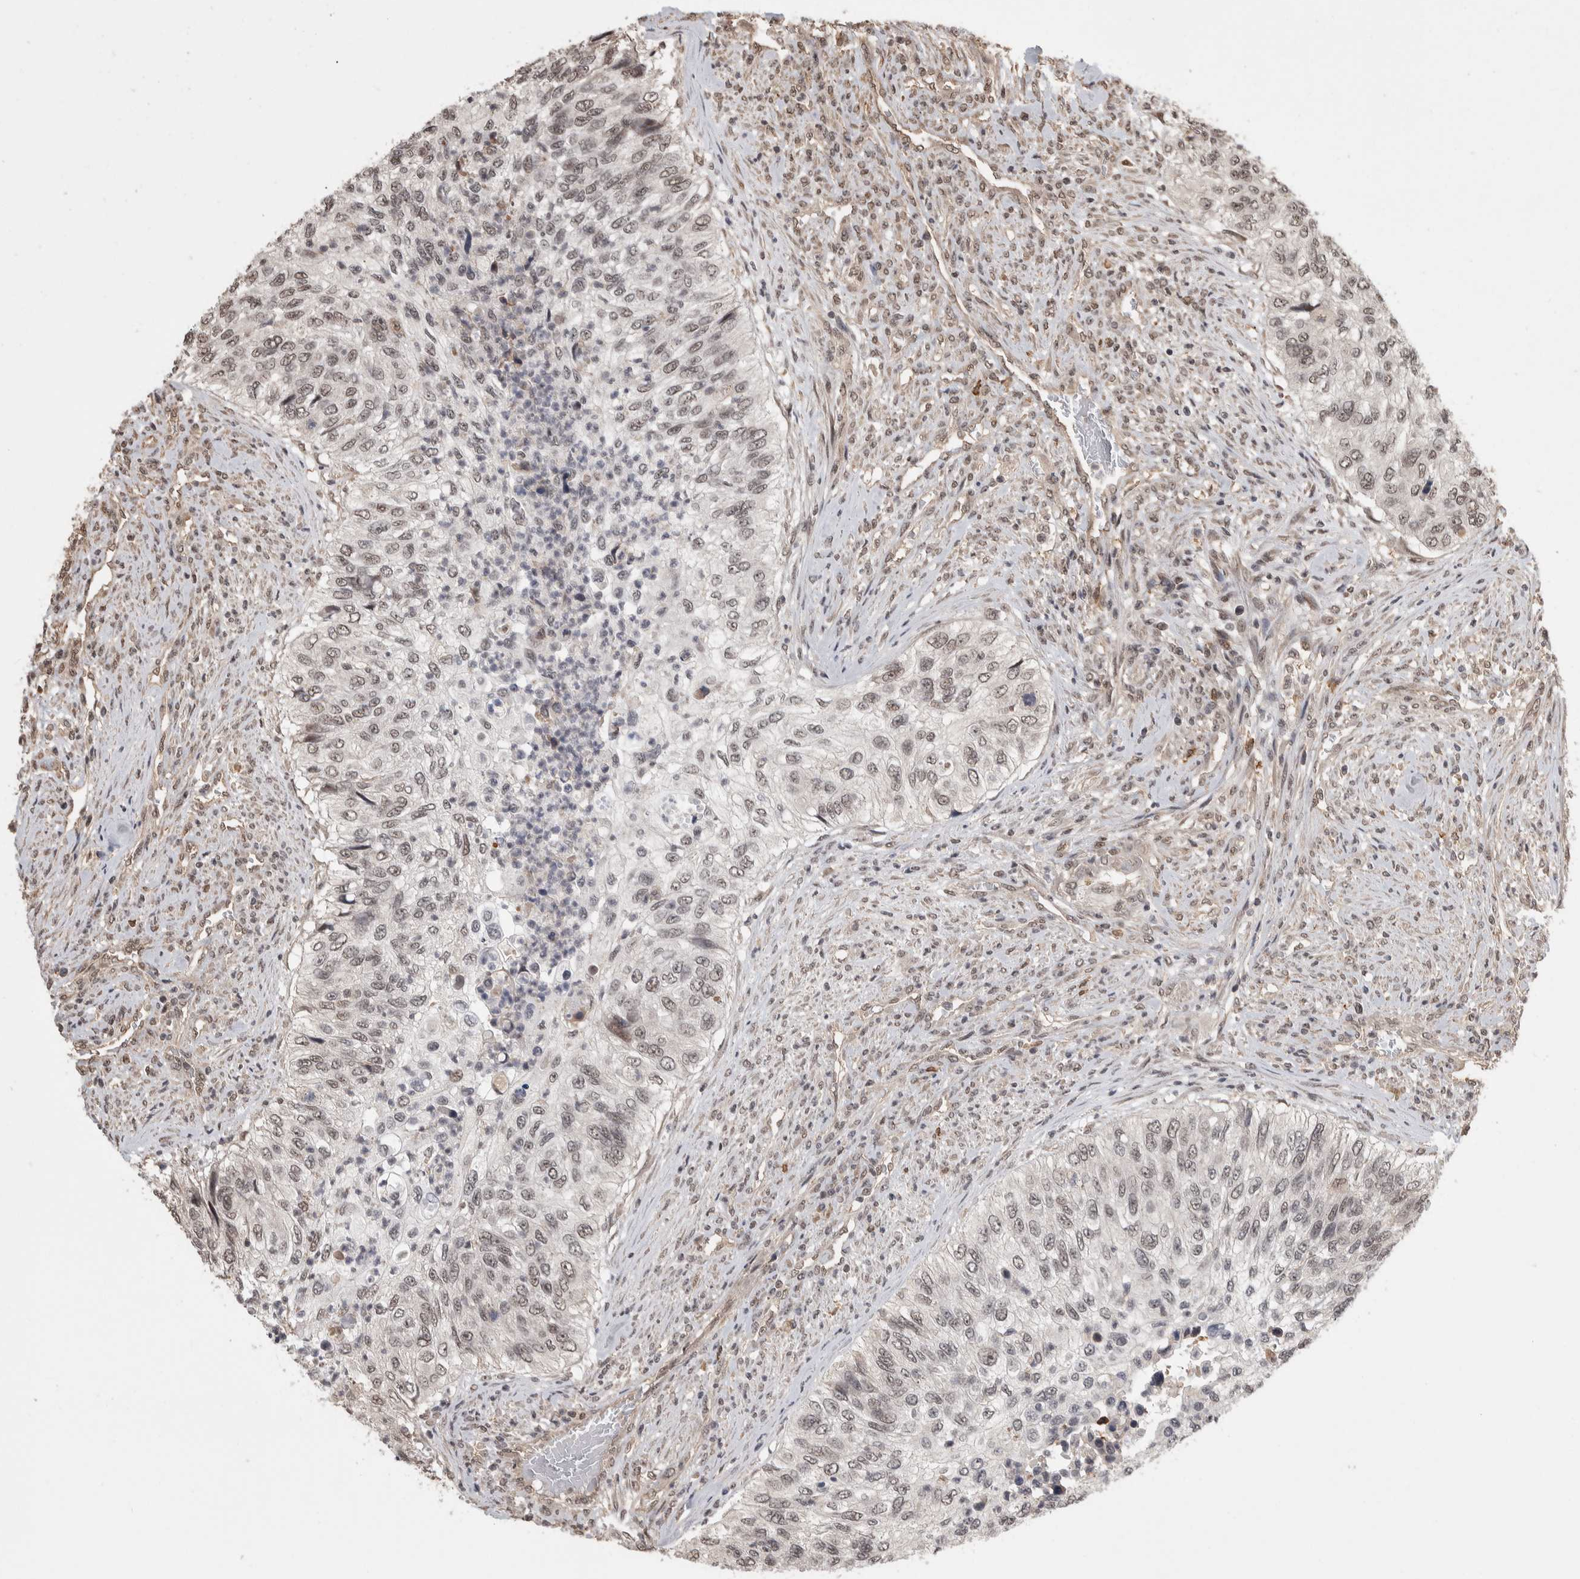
{"staining": {"intensity": "weak", "quantity": ">75%", "location": "nuclear"}, "tissue": "urothelial cancer", "cell_type": "Tumor cells", "image_type": "cancer", "snomed": [{"axis": "morphology", "description": "Urothelial carcinoma, High grade"}, {"axis": "topography", "description": "Urinary bladder"}], "caption": "Immunohistochemical staining of human urothelial cancer demonstrates low levels of weak nuclear protein positivity in about >75% of tumor cells. The staining was performed using DAB (3,3'-diaminobenzidine) to visualize the protein expression in brown, while the nuclei were stained in blue with hematoxylin (Magnification: 20x).", "gene": "ZNF592", "patient": {"sex": "female", "age": 60}}